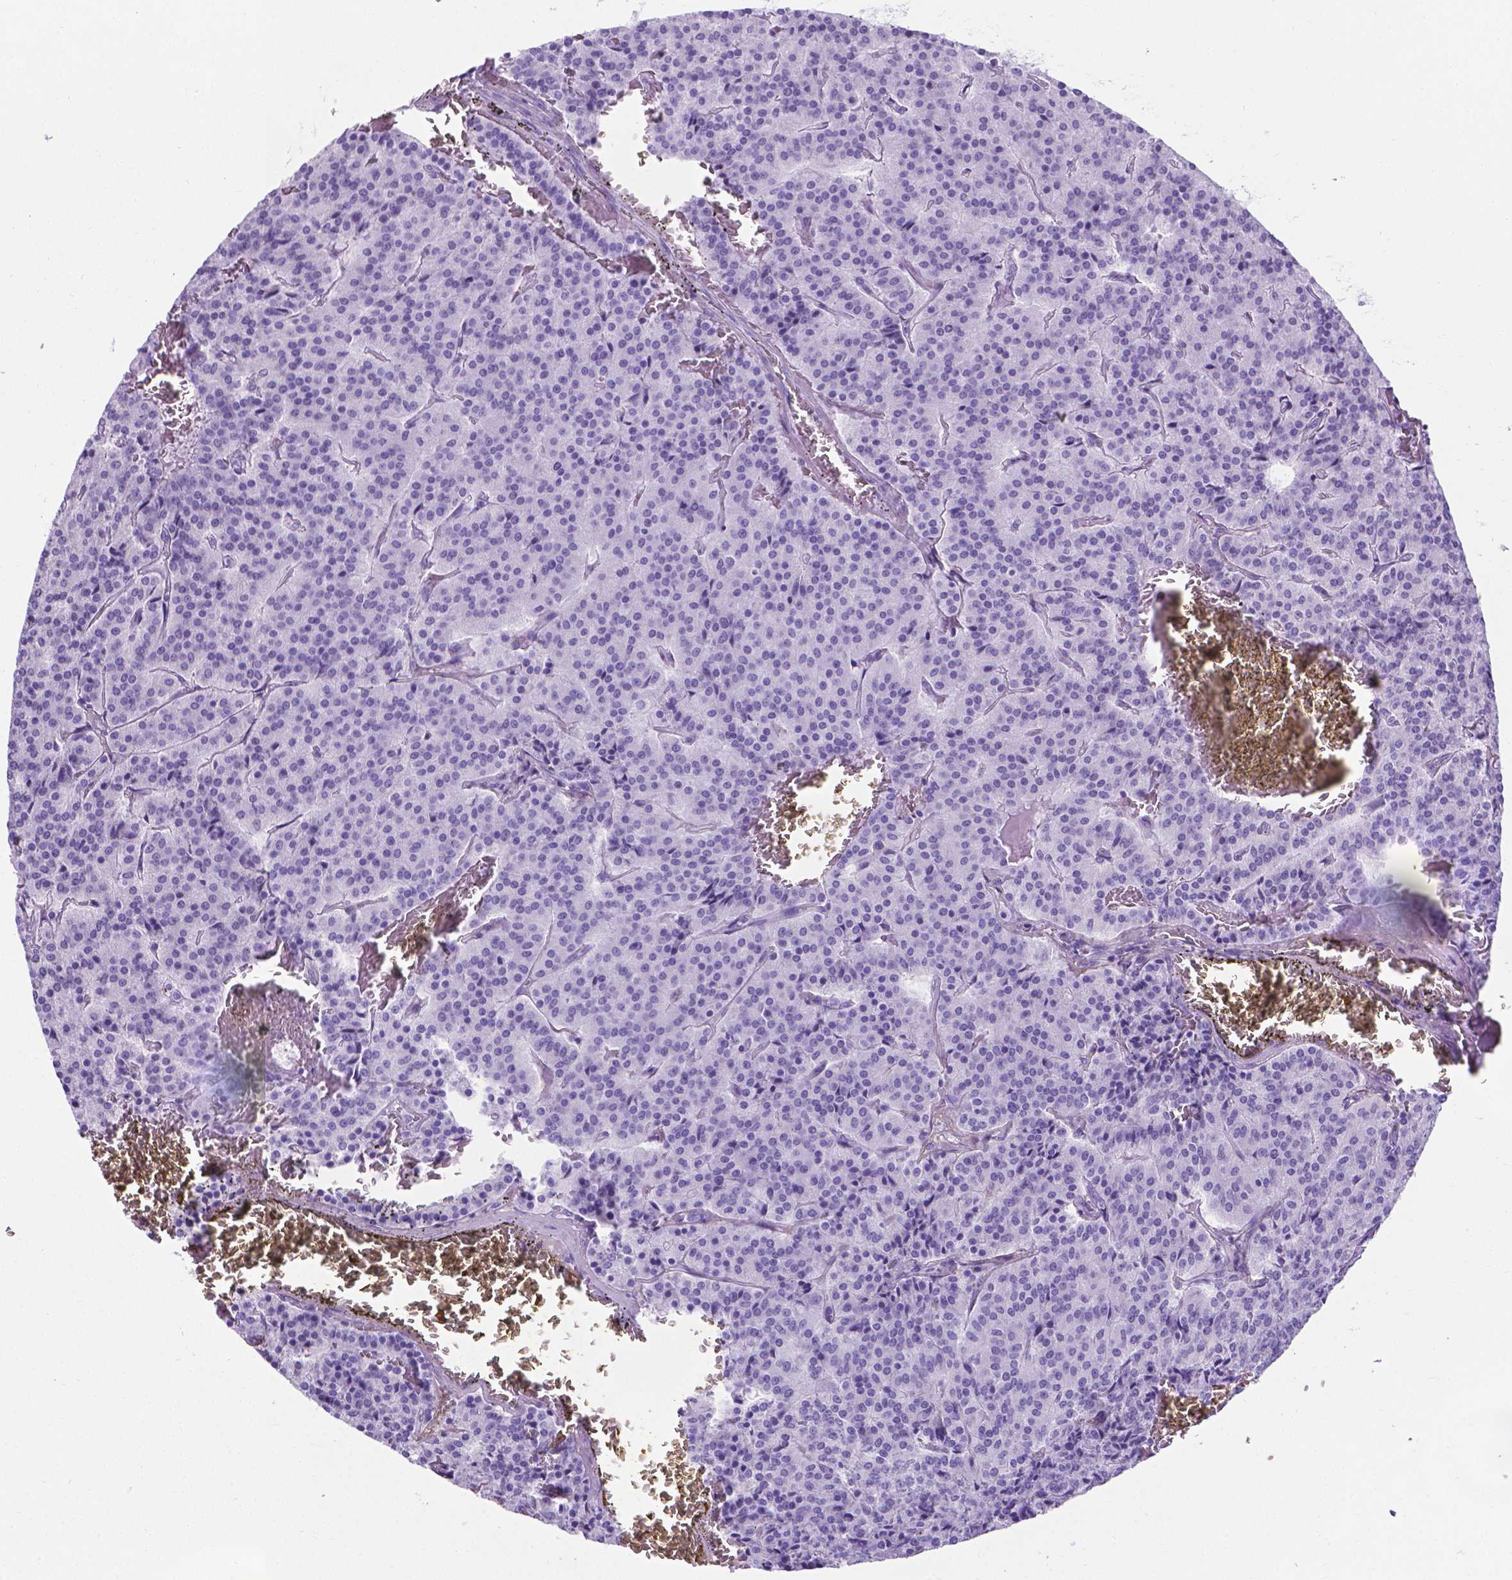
{"staining": {"intensity": "negative", "quantity": "none", "location": "none"}, "tissue": "carcinoid", "cell_type": "Tumor cells", "image_type": "cancer", "snomed": [{"axis": "morphology", "description": "Carcinoid, malignant, NOS"}, {"axis": "topography", "description": "Lung"}], "caption": "This is an immunohistochemistry (IHC) histopathology image of carcinoid. There is no expression in tumor cells.", "gene": "MFAP2", "patient": {"sex": "male", "age": 70}}